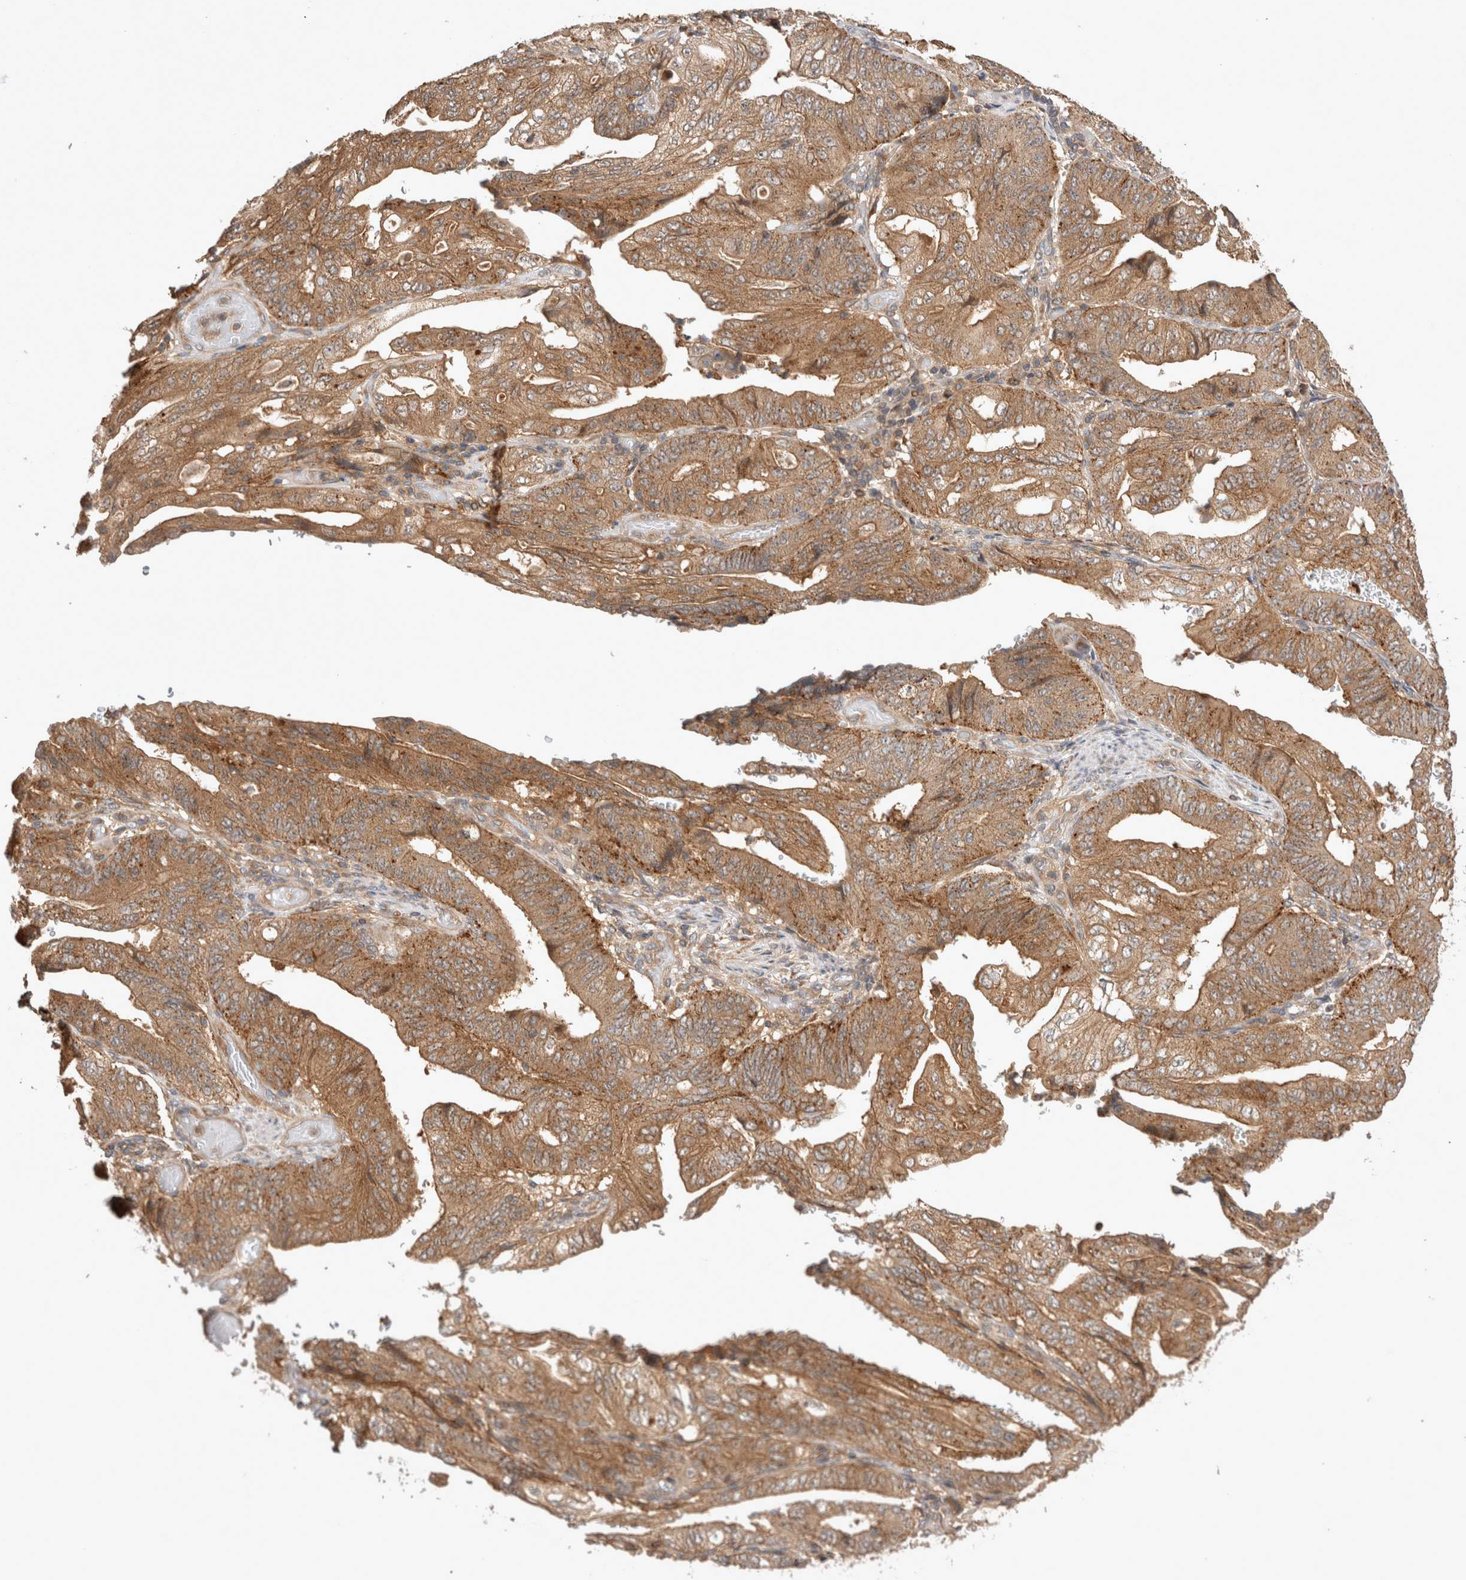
{"staining": {"intensity": "moderate", "quantity": ">75%", "location": "cytoplasmic/membranous"}, "tissue": "stomach cancer", "cell_type": "Tumor cells", "image_type": "cancer", "snomed": [{"axis": "morphology", "description": "Adenocarcinoma, NOS"}, {"axis": "topography", "description": "Stomach"}], "caption": "Tumor cells demonstrate moderate cytoplasmic/membranous expression in approximately >75% of cells in adenocarcinoma (stomach).", "gene": "VPS28", "patient": {"sex": "female", "age": 73}}